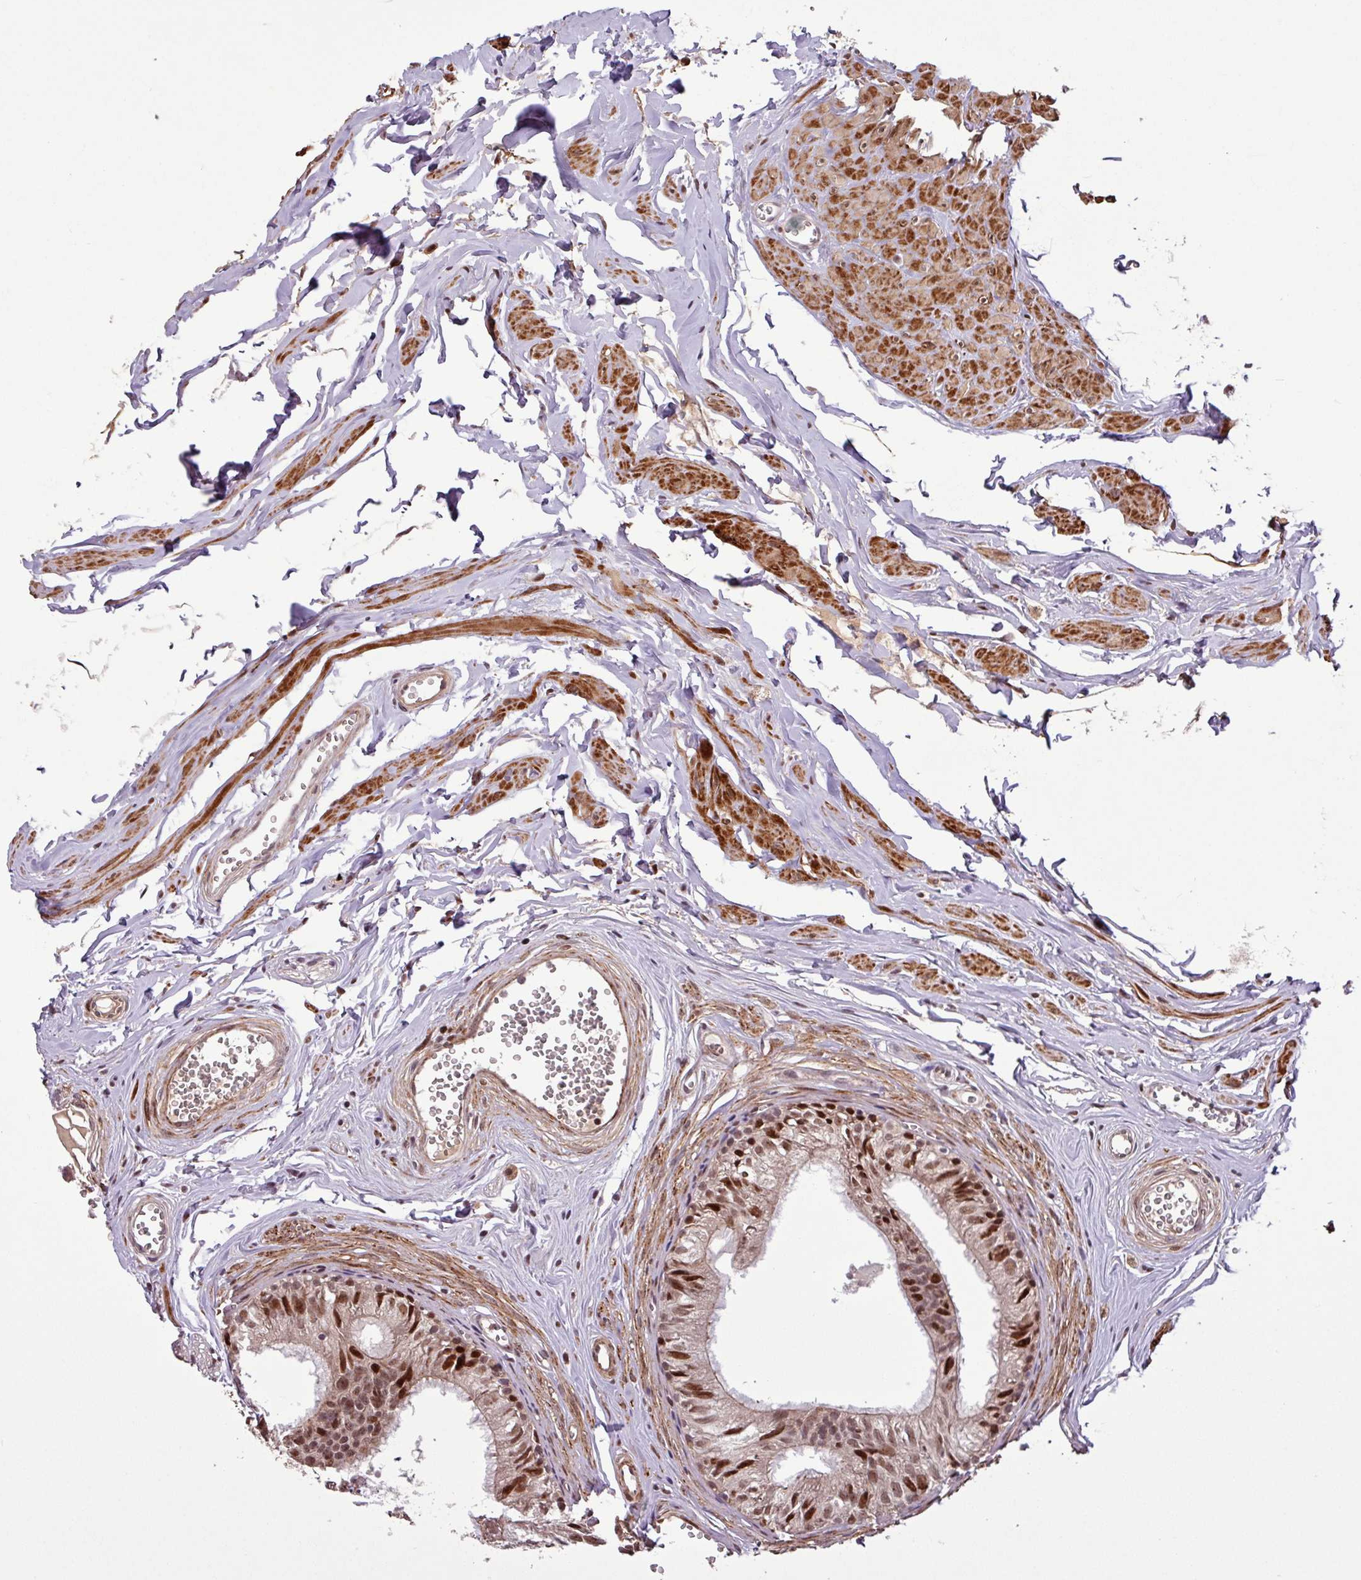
{"staining": {"intensity": "moderate", "quantity": ">75%", "location": "nuclear"}, "tissue": "epididymis", "cell_type": "Glandular cells", "image_type": "normal", "snomed": [{"axis": "morphology", "description": "Normal tissue, NOS"}, {"axis": "topography", "description": "Epididymis"}], "caption": "Benign epididymis shows moderate nuclear positivity in about >75% of glandular cells, visualized by immunohistochemistry. The staining was performed using DAB to visualize the protein expression in brown, while the nuclei were stained in blue with hematoxylin (Magnification: 20x).", "gene": "SLC22A24", "patient": {"sex": "male", "age": 36}}